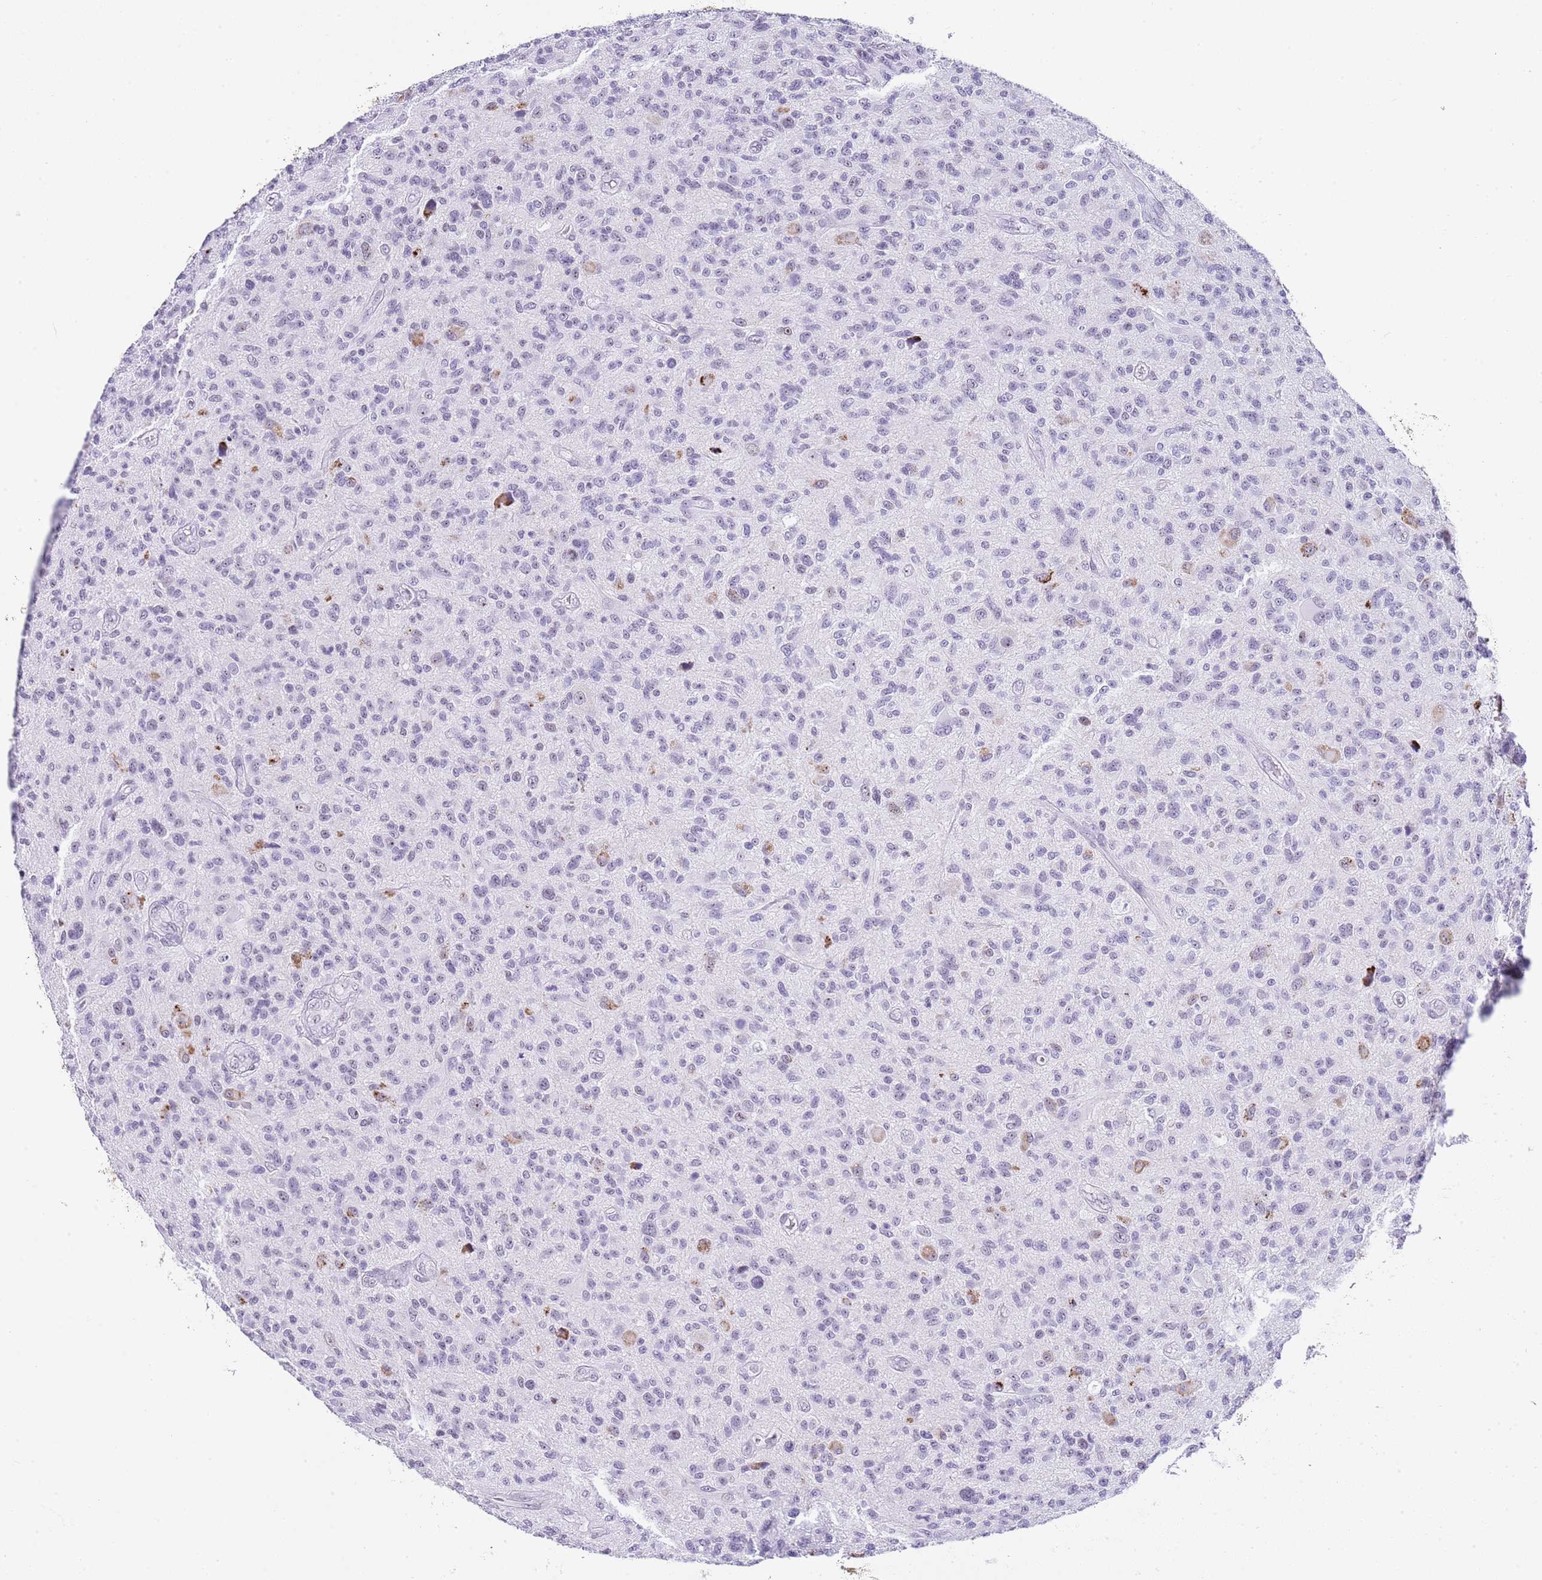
{"staining": {"intensity": "negative", "quantity": "none", "location": "none"}, "tissue": "glioma", "cell_type": "Tumor cells", "image_type": "cancer", "snomed": [{"axis": "morphology", "description": "Glioma, malignant, High grade"}, {"axis": "topography", "description": "Brain"}], "caption": "High magnification brightfield microscopy of malignant high-grade glioma stained with DAB (3,3'-diaminobenzidine) (brown) and counterstained with hematoxylin (blue): tumor cells show no significant positivity.", "gene": "NOP56", "patient": {"sex": "male", "age": 47}}